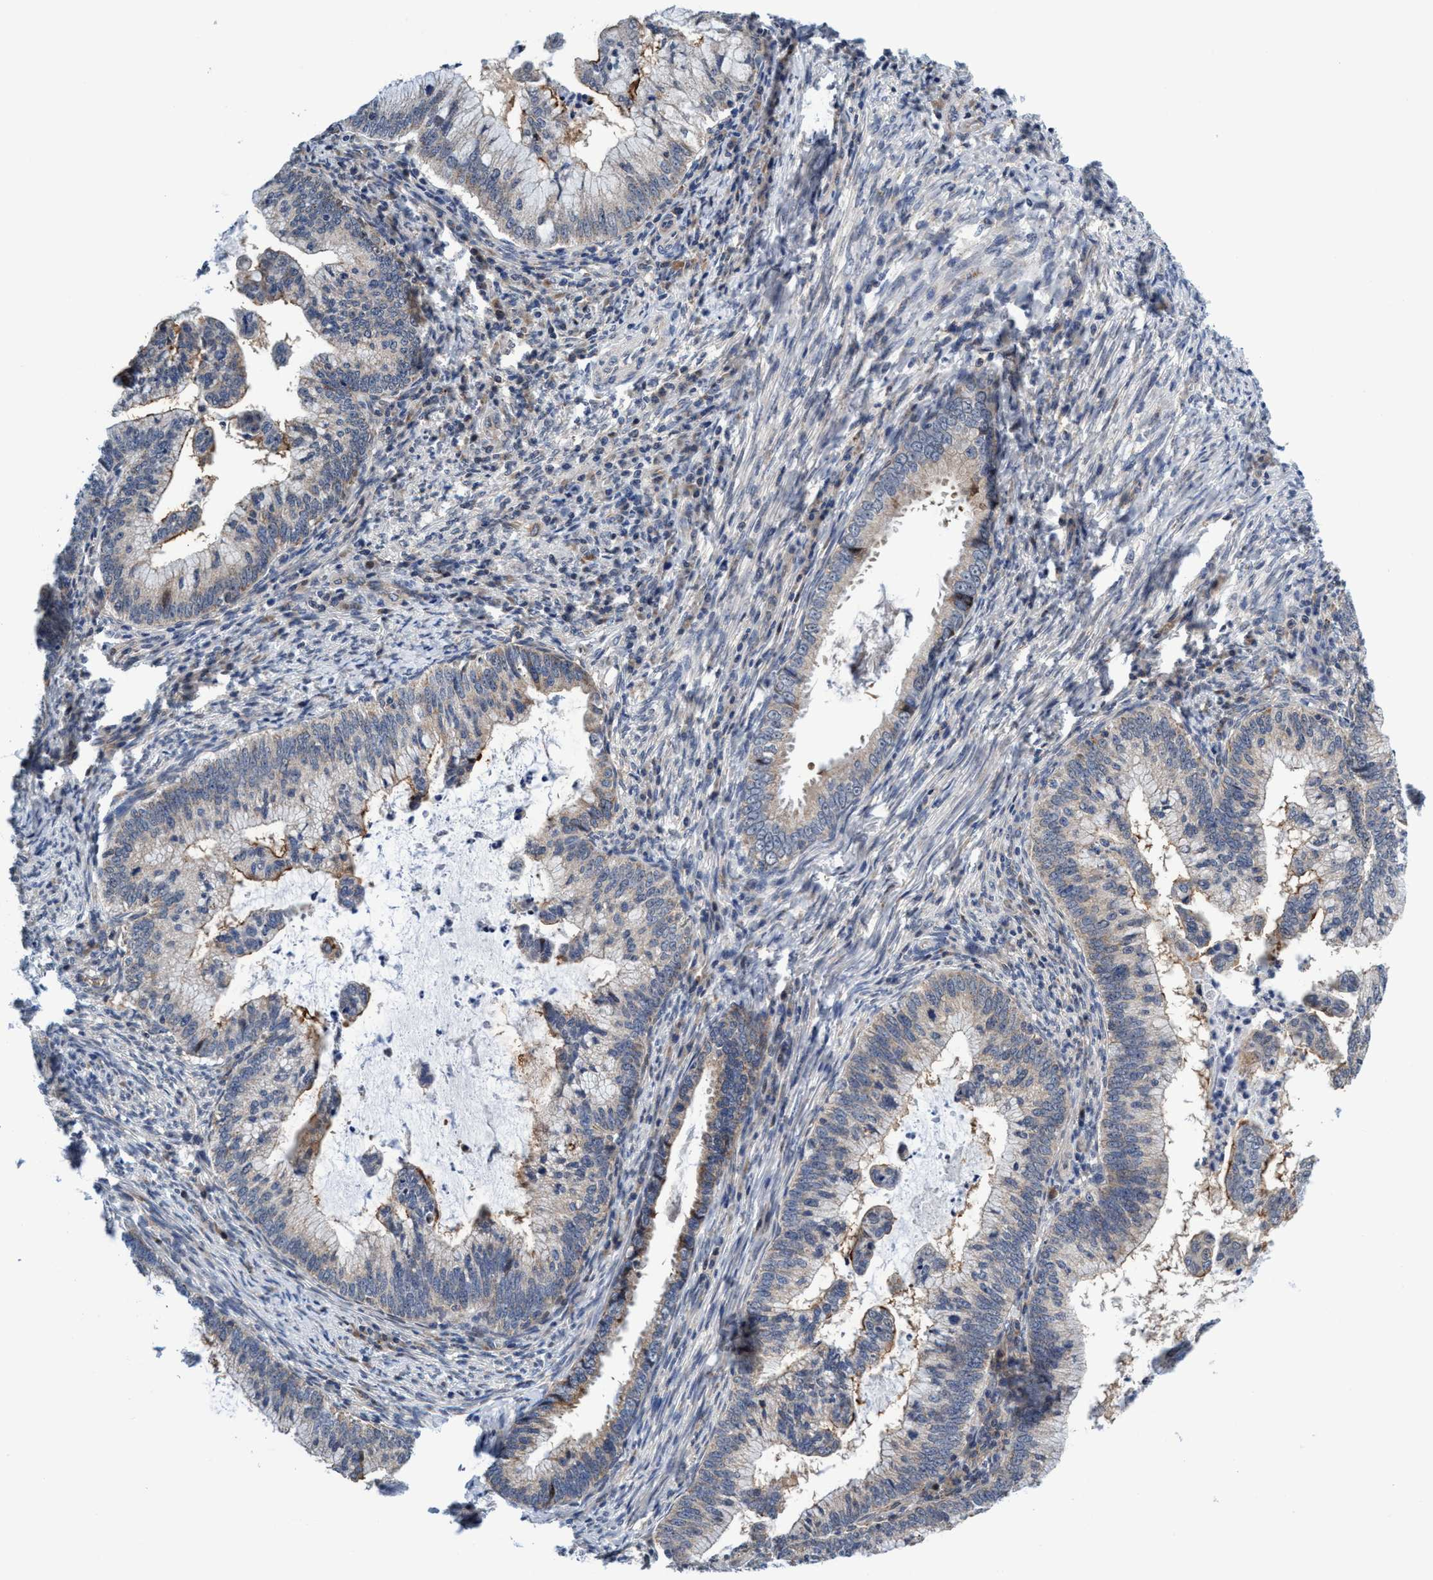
{"staining": {"intensity": "weak", "quantity": "<25%", "location": "cytoplasmic/membranous"}, "tissue": "cervical cancer", "cell_type": "Tumor cells", "image_type": "cancer", "snomed": [{"axis": "morphology", "description": "Adenocarcinoma, NOS"}, {"axis": "topography", "description": "Cervix"}], "caption": "This image is of cervical adenocarcinoma stained with immunohistochemistry (IHC) to label a protein in brown with the nuclei are counter-stained blue. There is no positivity in tumor cells.", "gene": "AGAP2", "patient": {"sex": "female", "age": 36}}